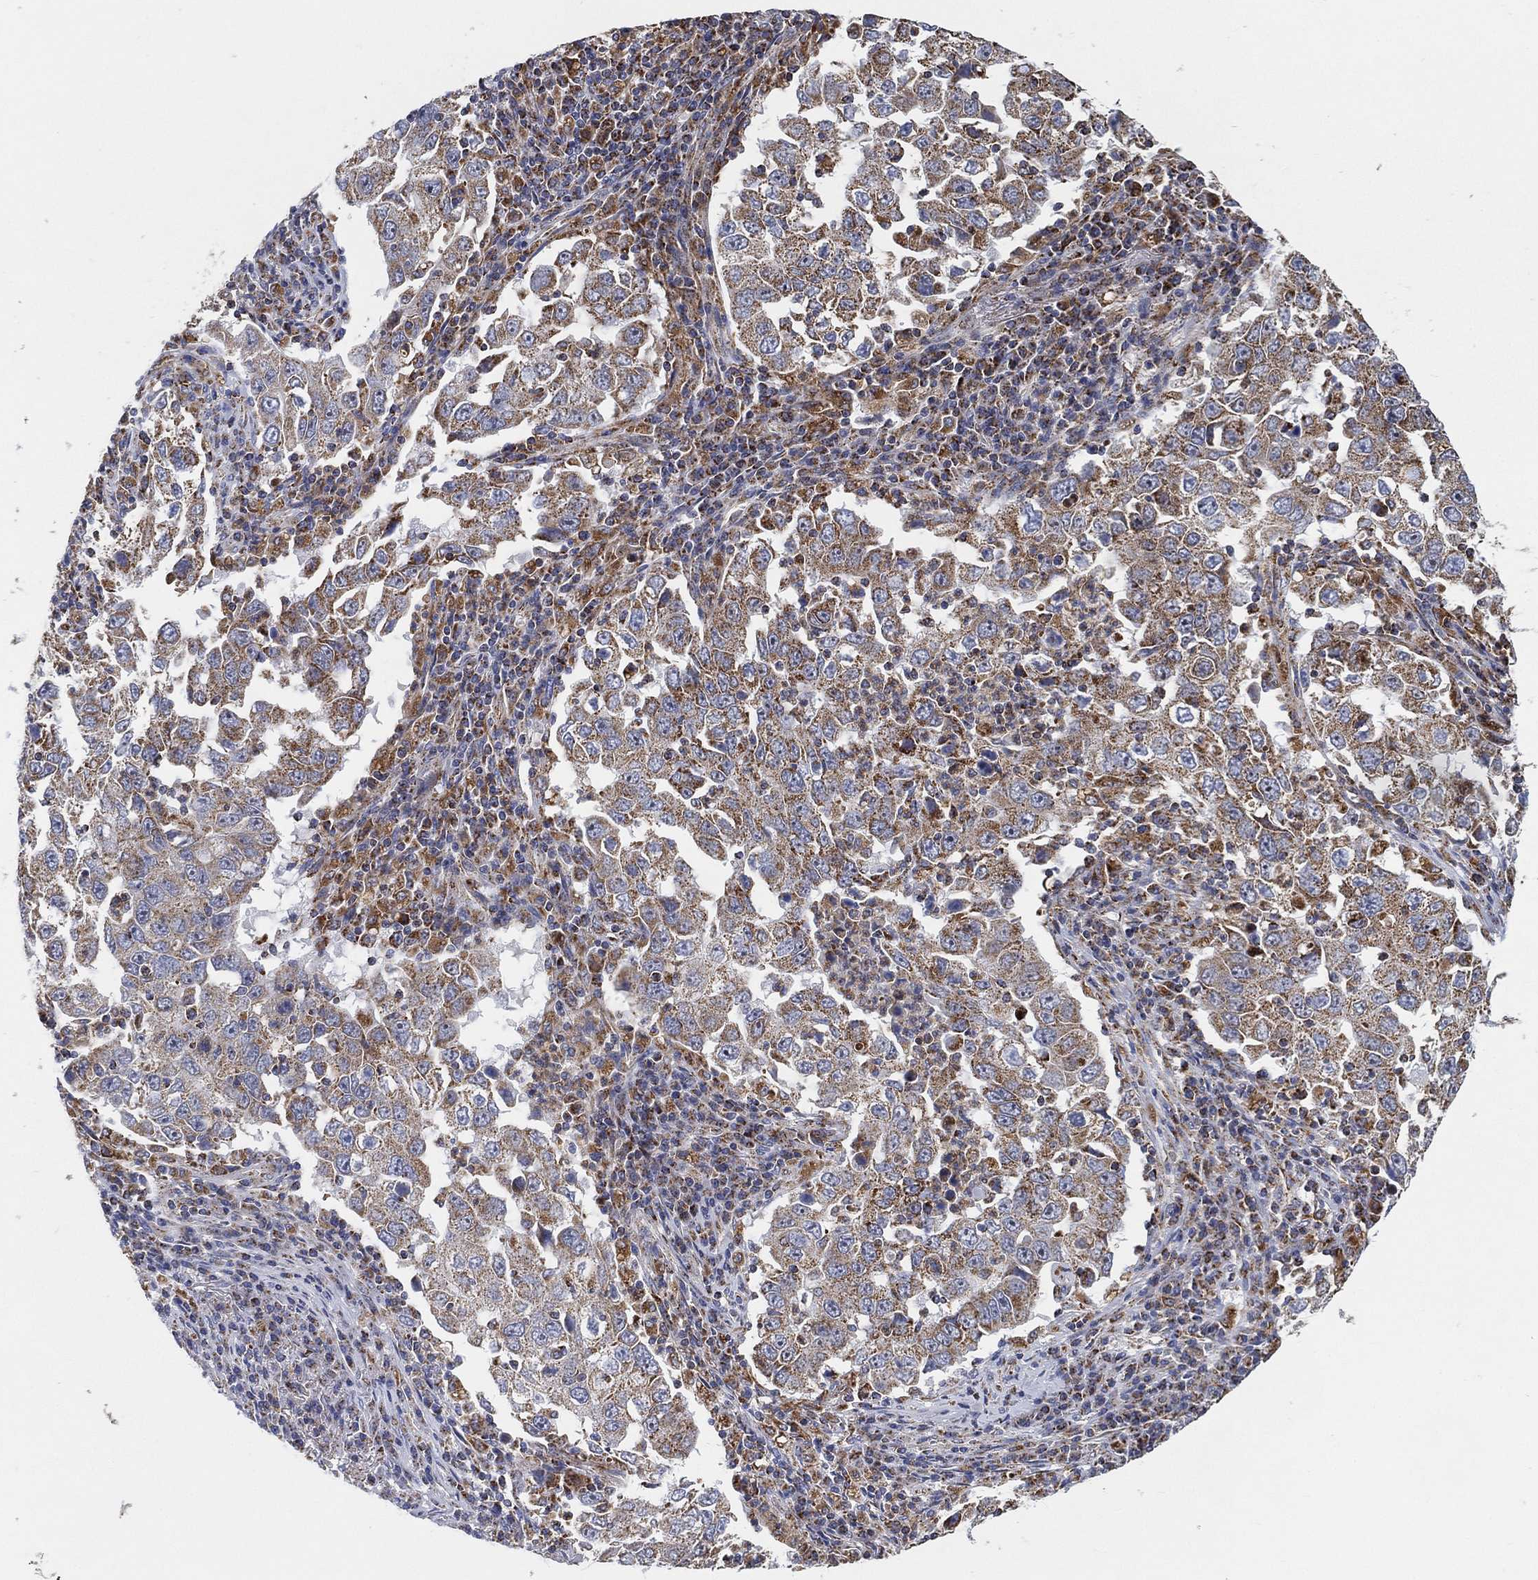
{"staining": {"intensity": "moderate", "quantity": "<25%", "location": "cytoplasmic/membranous"}, "tissue": "lung cancer", "cell_type": "Tumor cells", "image_type": "cancer", "snomed": [{"axis": "morphology", "description": "Adenocarcinoma, NOS"}, {"axis": "topography", "description": "Lung"}], "caption": "Tumor cells show moderate cytoplasmic/membranous staining in about <25% of cells in adenocarcinoma (lung).", "gene": "GCAT", "patient": {"sex": "male", "age": 73}}